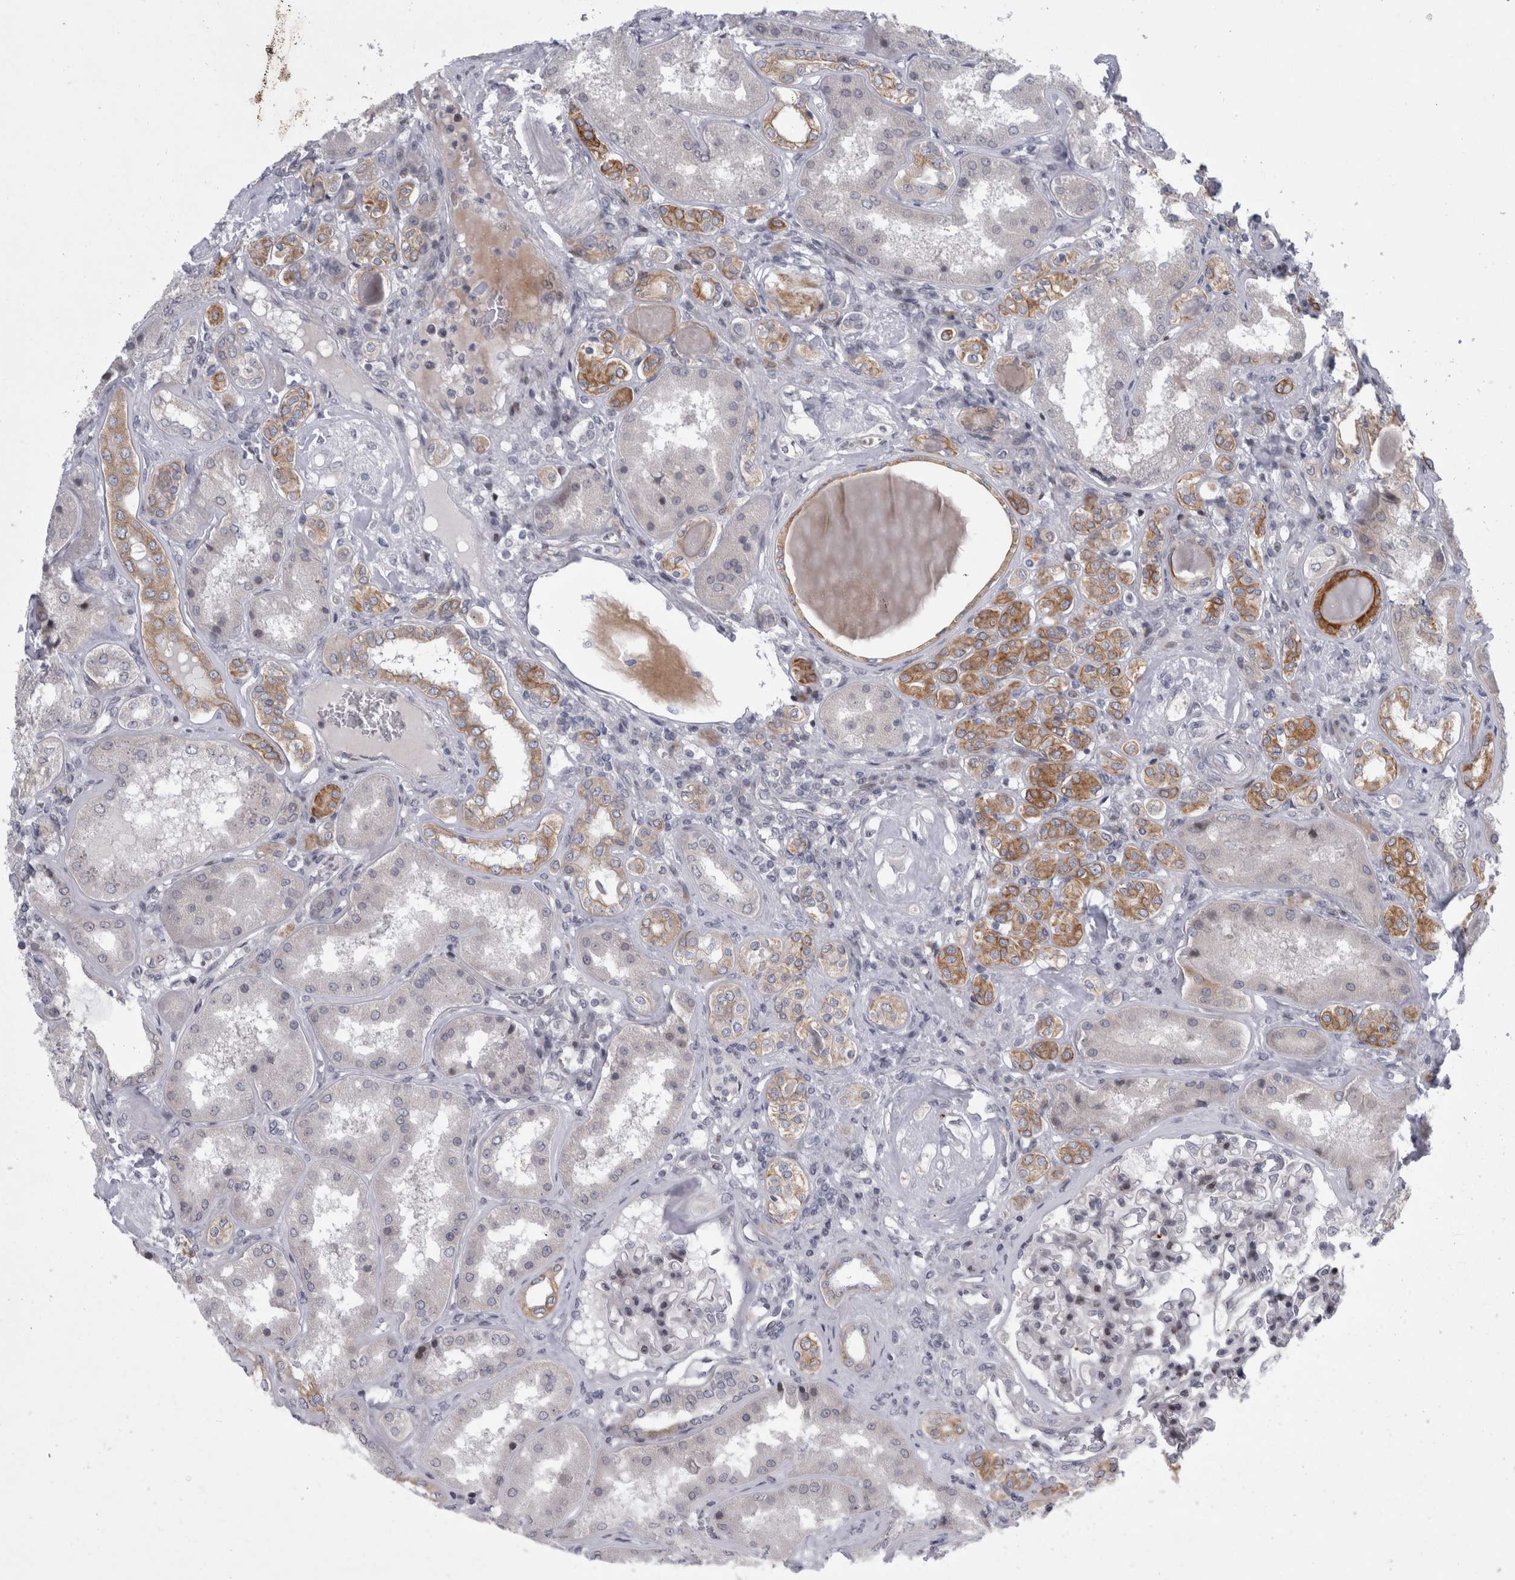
{"staining": {"intensity": "weak", "quantity": "<25%", "location": "nuclear"}, "tissue": "kidney", "cell_type": "Cells in glomeruli", "image_type": "normal", "snomed": [{"axis": "morphology", "description": "Normal tissue, NOS"}, {"axis": "topography", "description": "Kidney"}], "caption": "Immunohistochemistry (IHC) photomicrograph of unremarkable kidney: human kidney stained with DAB displays no significant protein positivity in cells in glomeruli.", "gene": "UTP25", "patient": {"sex": "female", "age": 56}}